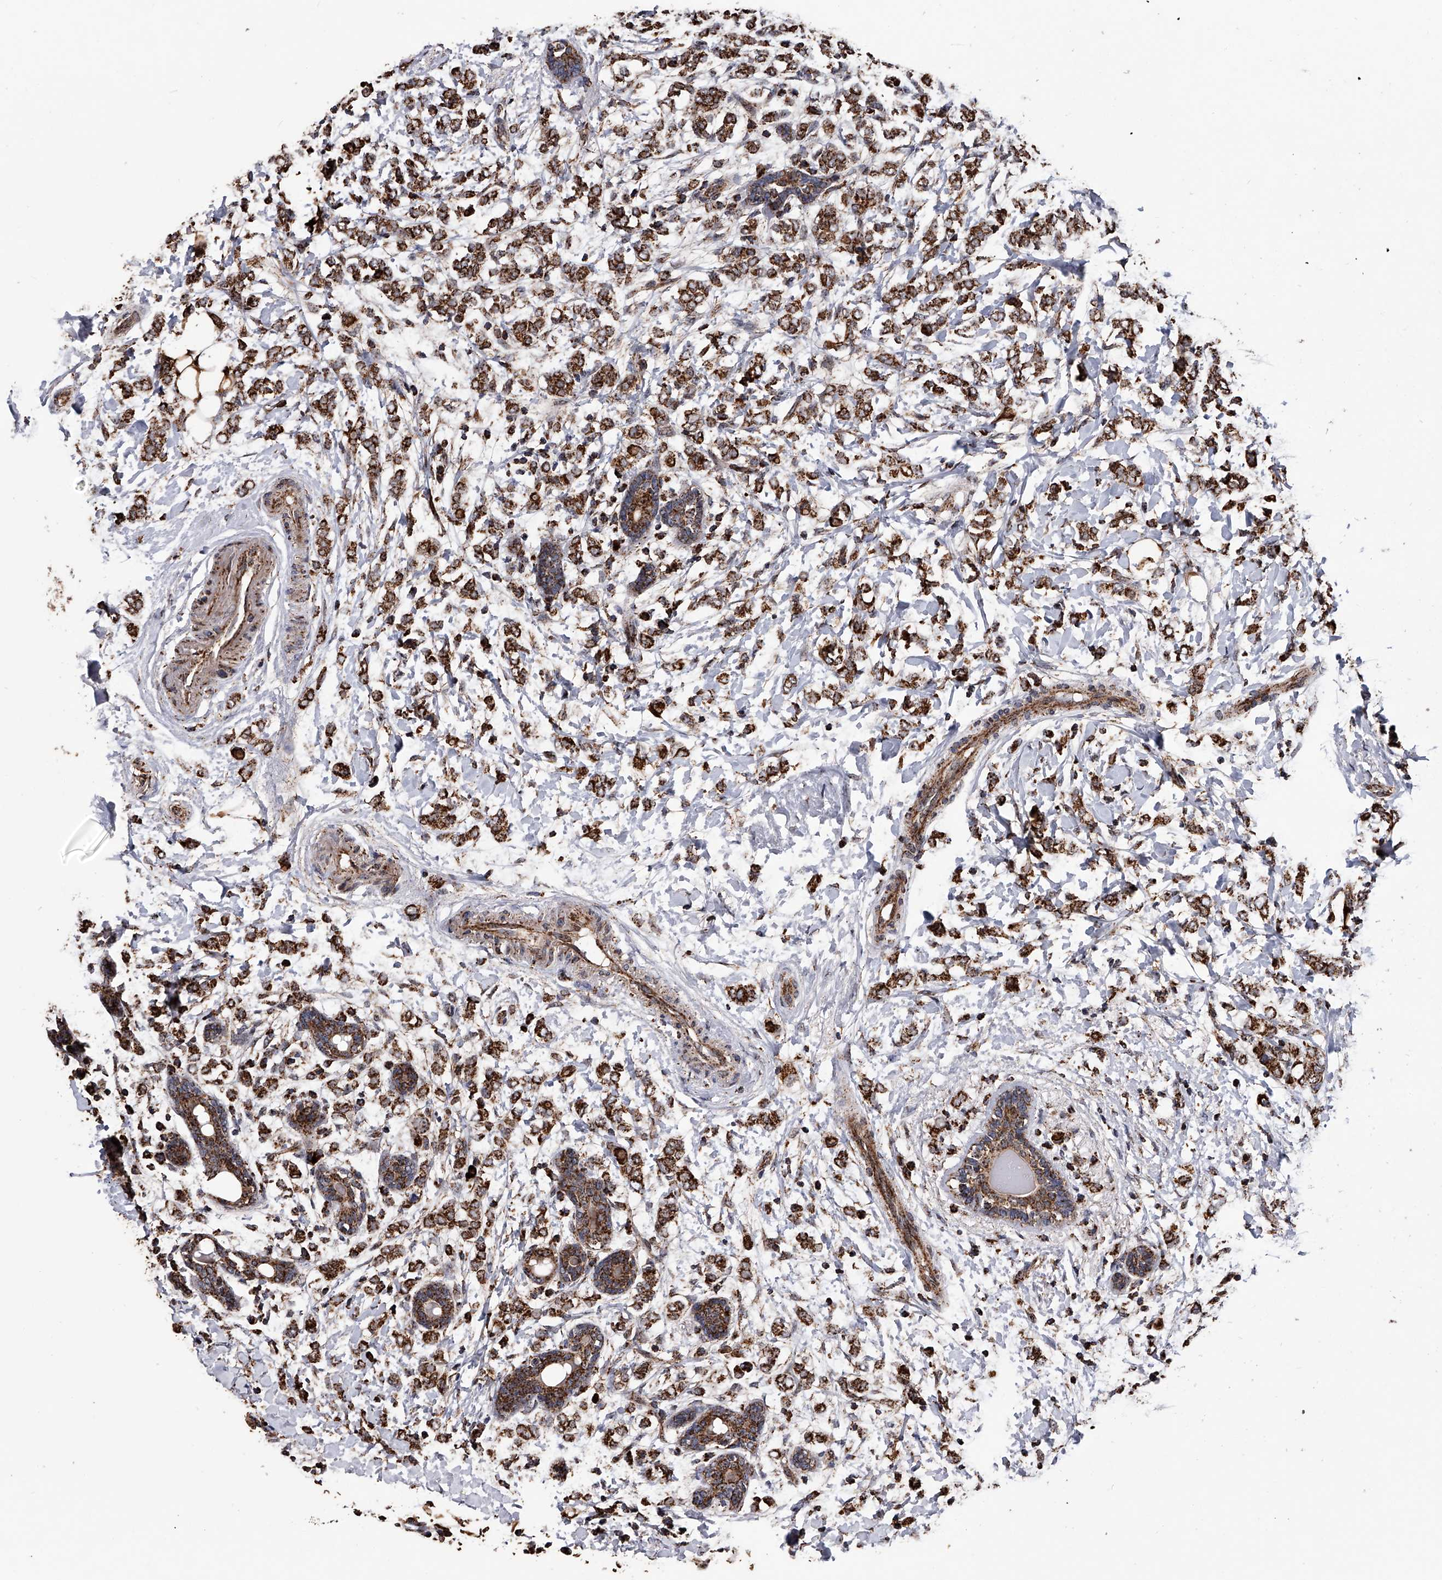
{"staining": {"intensity": "moderate", "quantity": ">75%", "location": "cytoplasmic/membranous"}, "tissue": "breast cancer", "cell_type": "Tumor cells", "image_type": "cancer", "snomed": [{"axis": "morphology", "description": "Normal tissue, NOS"}, {"axis": "morphology", "description": "Lobular carcinoma"}, {"axis": "topography", "description": "Breast"}], "caption": "Moderate cytoplasmic/membranous staining is seen in about >75% of tumor cells in lobular carcinoma (breast).", "gene": "SMPDL3A", "patient": {"sex": "female", "age": 47}}